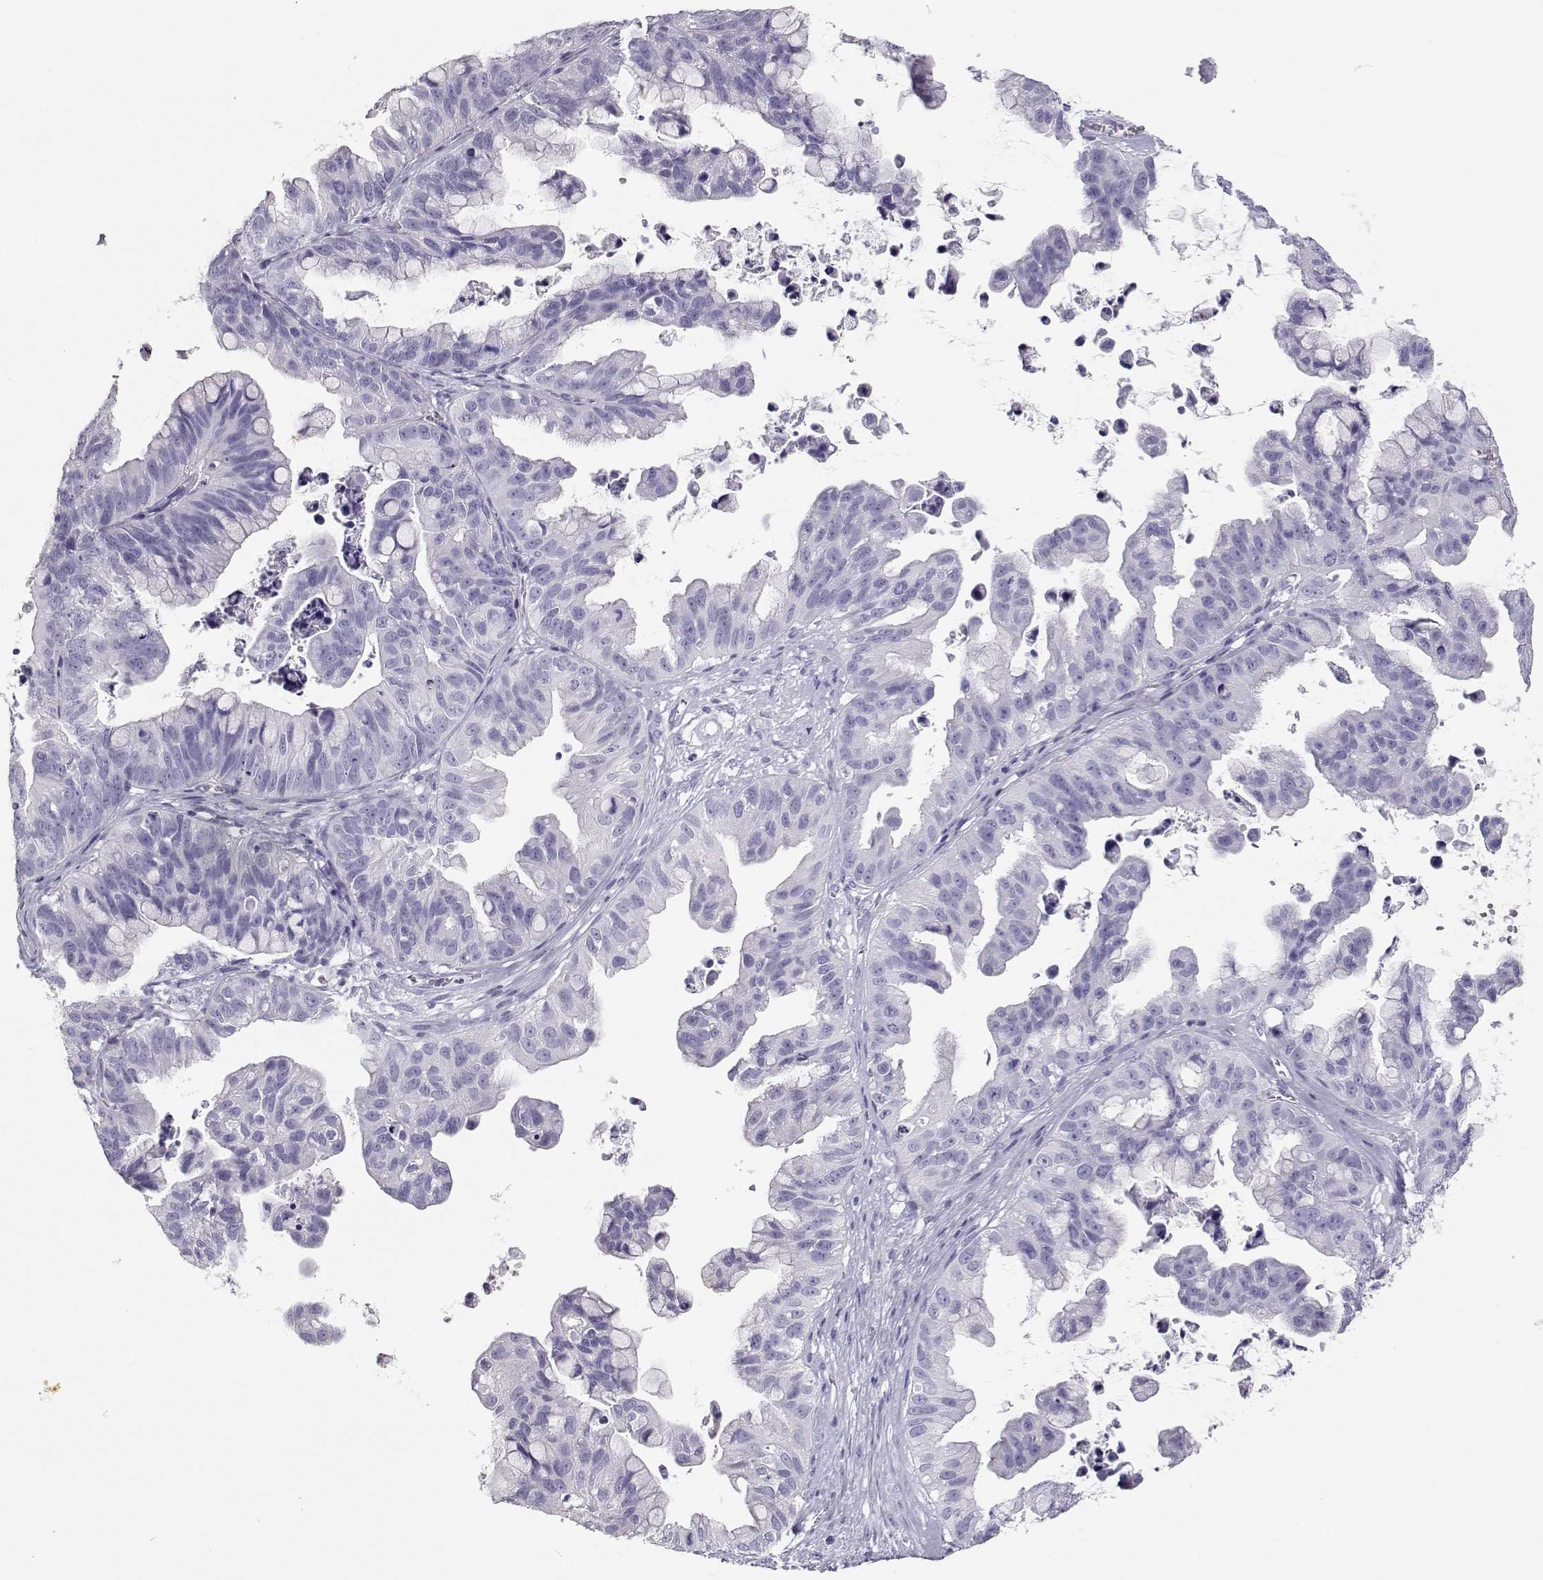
{"staining": {"intensity": "negative", "quantity": "none", "location": "none"}, "tissue": "ovarian cancer", "cell_type": "Tumor cells", "image_type": "cancer", "snomed": [{"axis": "morphology", "description": "Cystadenocarcinoma, mucinous, NOS"}, {"axis": "topography", "description": "Ovary"}], "caption": "Ovarian mucinous cystadenocarcinoma stained for a protein using immunohistochemistry reveals no expression tumor cells.", "gene": "TKTL1", "patient": {"sex": "female", "age": 76}}